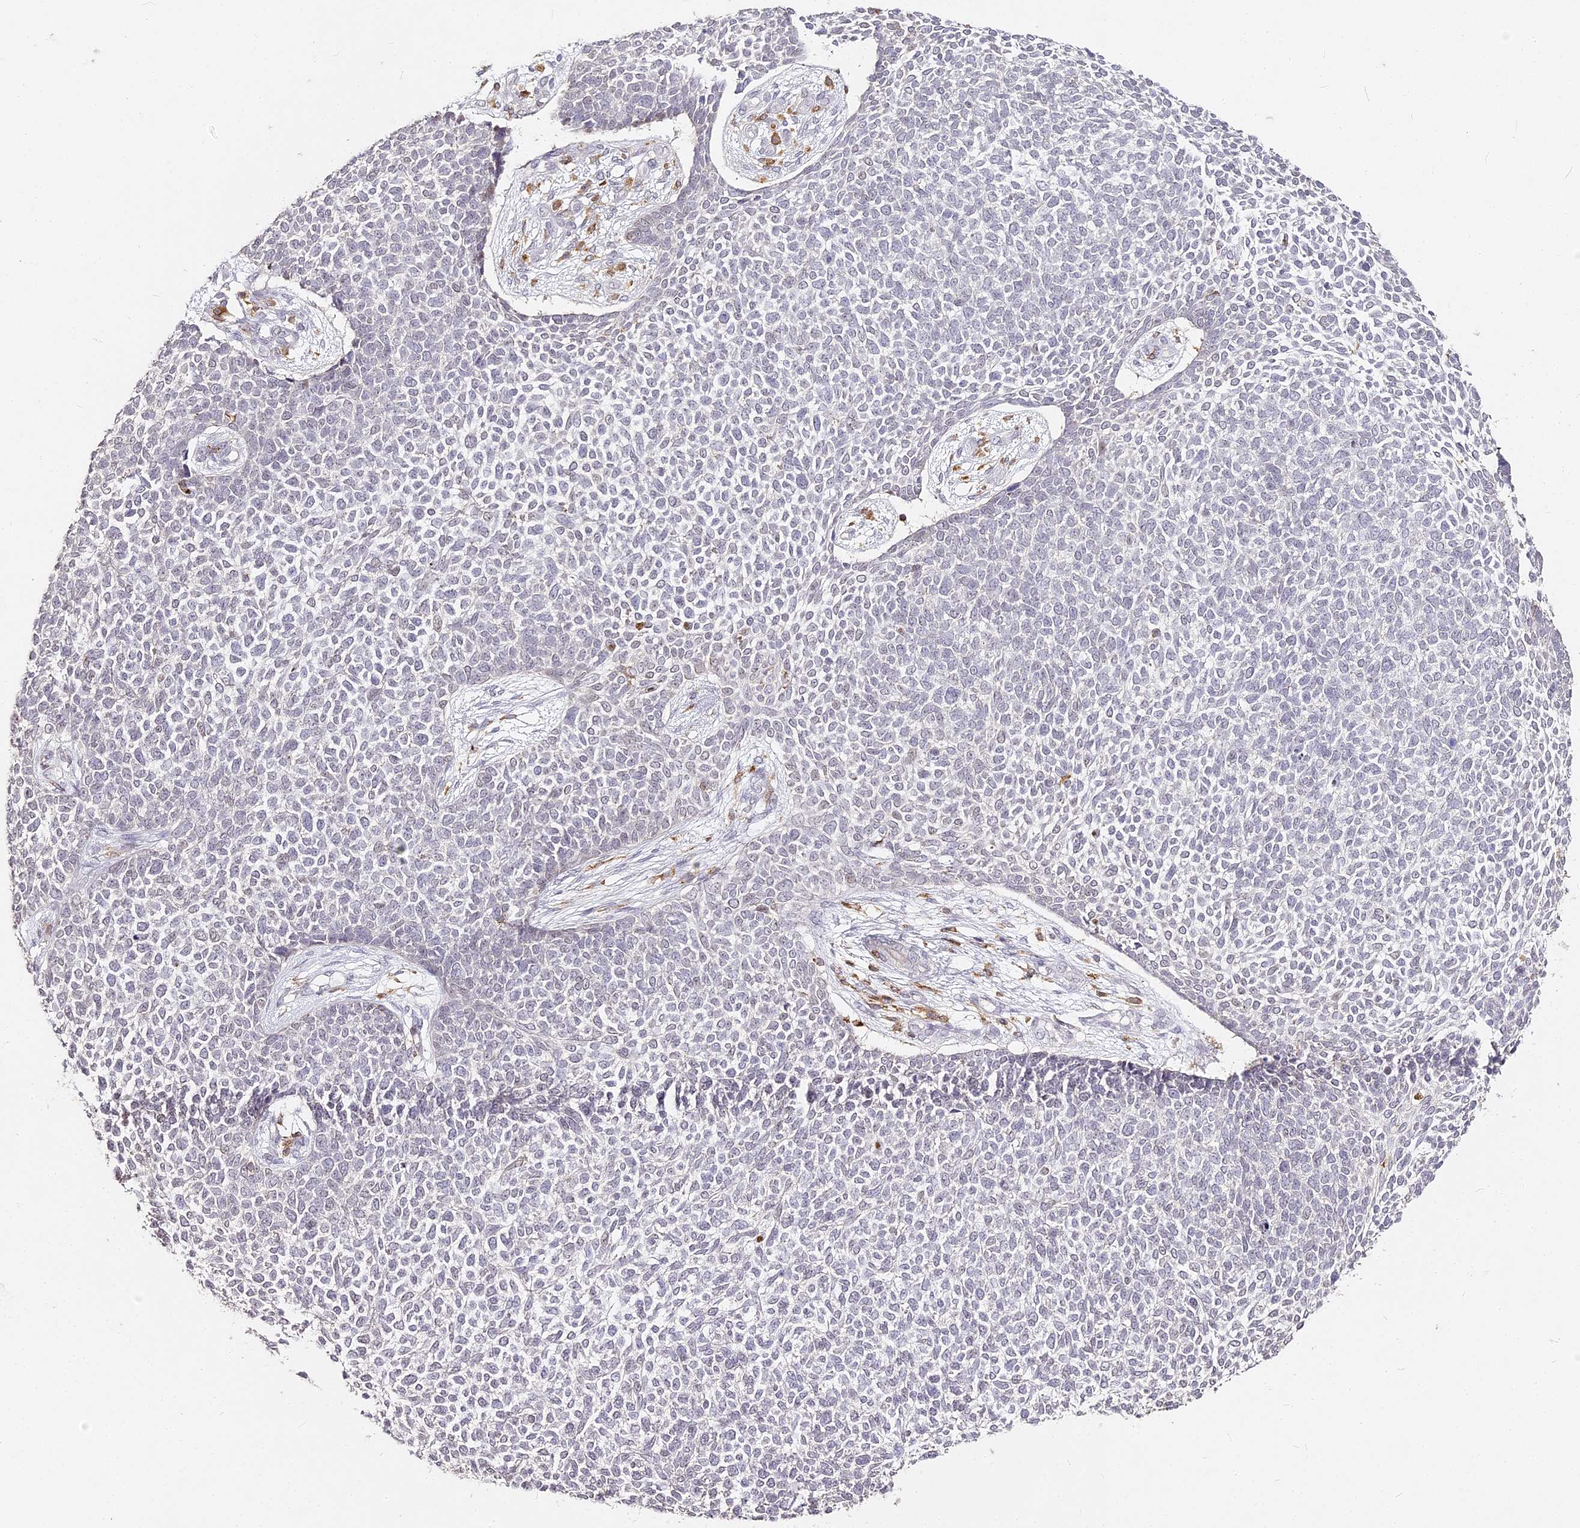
{"staining": {"intensity": "negative", "quantity": "none", "location": "none"}, "tissue": "skin cancer", "cell_type": "Tumor cells", "image_type": "cancer", "snomed": [{"axis": "morphology", "description": "Basal cell carcinoma"}, {"axis": "topography", "description": "Skin"}], "caption": "Basal cell carcinoma (skin) was stained to show a protein in brown. There is no significant expression in tumor cells.", "gene": "DOCK2", "patient": {"sex": "female", "age": 84}}